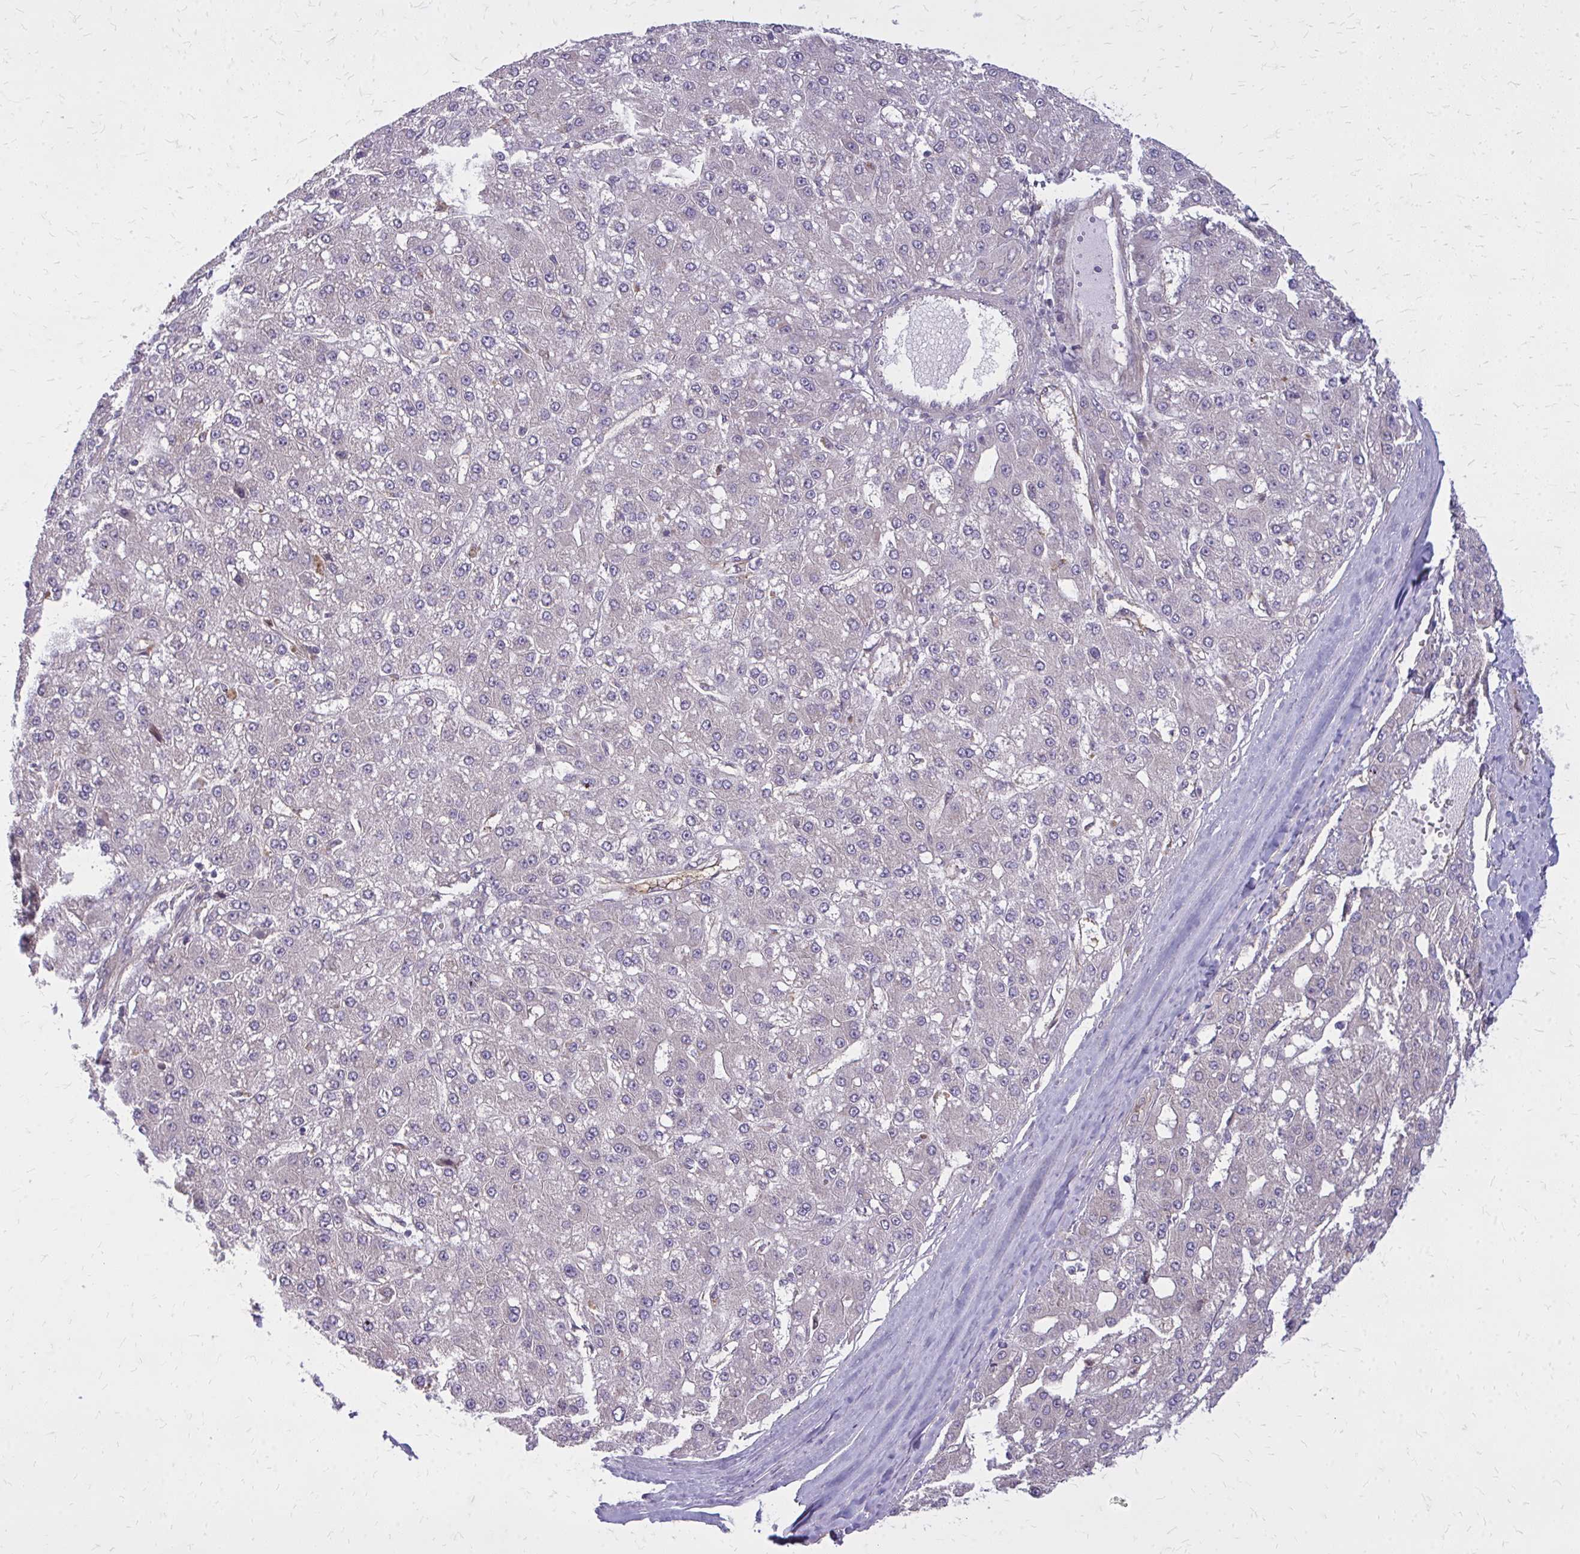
{"staining": {"intensity": "moderate", "quantity": "<25%", "location": "cytoplasmic/membranous"}, "tissue": "liver cancer", "cell_type": "Tumor cells", "image_type": "cancer", "snomed": [{"axis": "morphology", "description": "Carcinoma, Hepatocellular, NOS"}, {"axis": "topography", "description": "Liver"}], "caption": "The micrograph shows immunohistochemical staining of liver cancer (hepatocellular carcinoma). There is moderate cytoplasmic/membranous expression is present in about <25% of tumor cells.", "gene": "OXNAD1", "patient": {"sex": "male", "age": 67}}